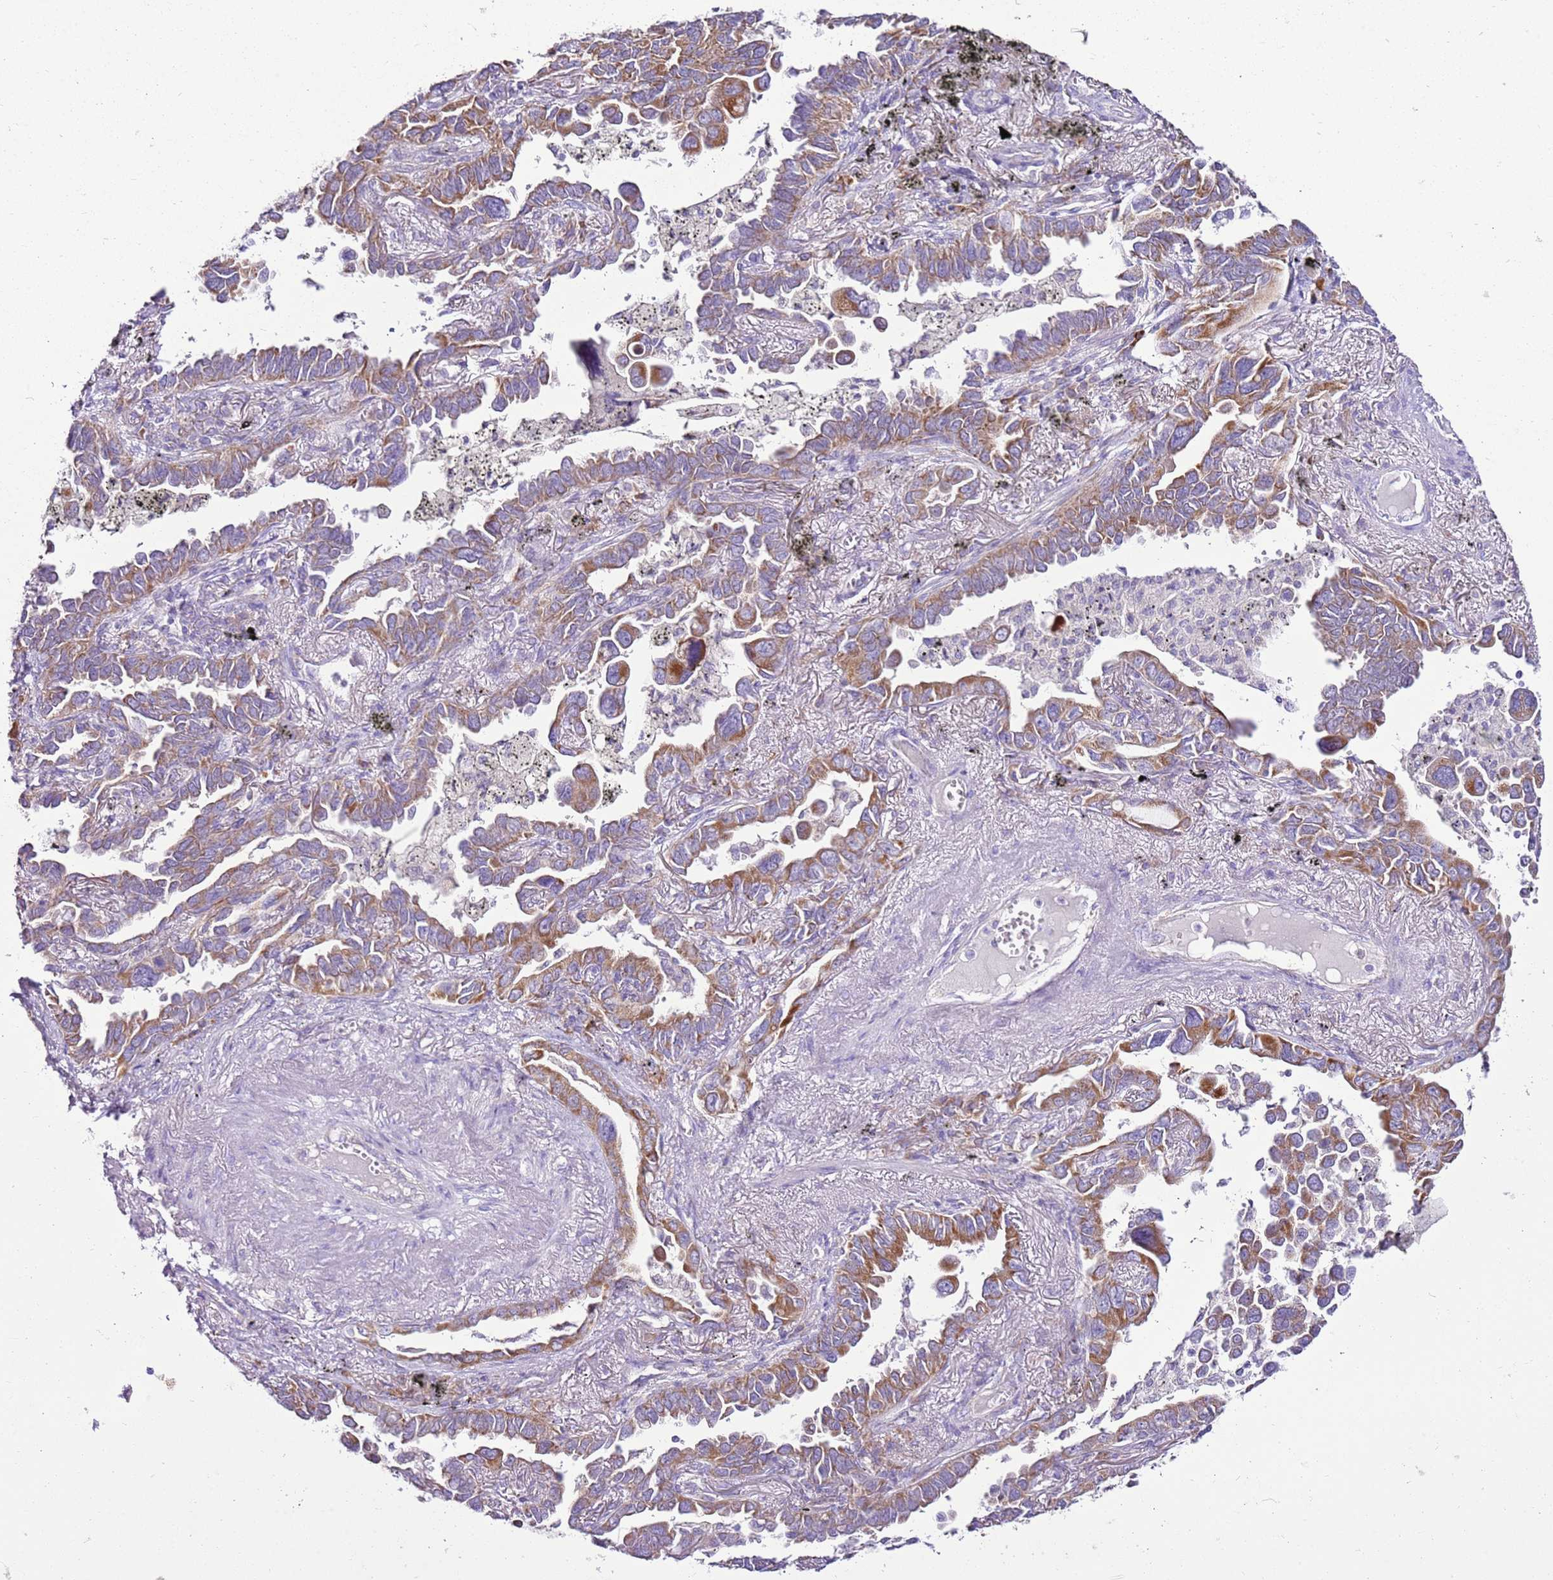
{"staining": {"intensity": "moderate", "quantity": ">75%", "location": "cytoplasmic/membranous"}, "tissue": "lung cancer", "cell_type": "Tumor cells", "image_type": "cancer", "snomed": [{"axis": "morphology", "description": "Adenocarcinoma, NOS"}, {"axis": "topography", "description": "Lung"}], "caption": "A micrograph showing moderate cytoplasmic/membranous positivity in about >75% of tumor cells in adenocarcinoma (lung), as visualized by brown immunohistochemical staining.", "gene": "MRPL36", "patient": {"sex": "male", "age": 67}}